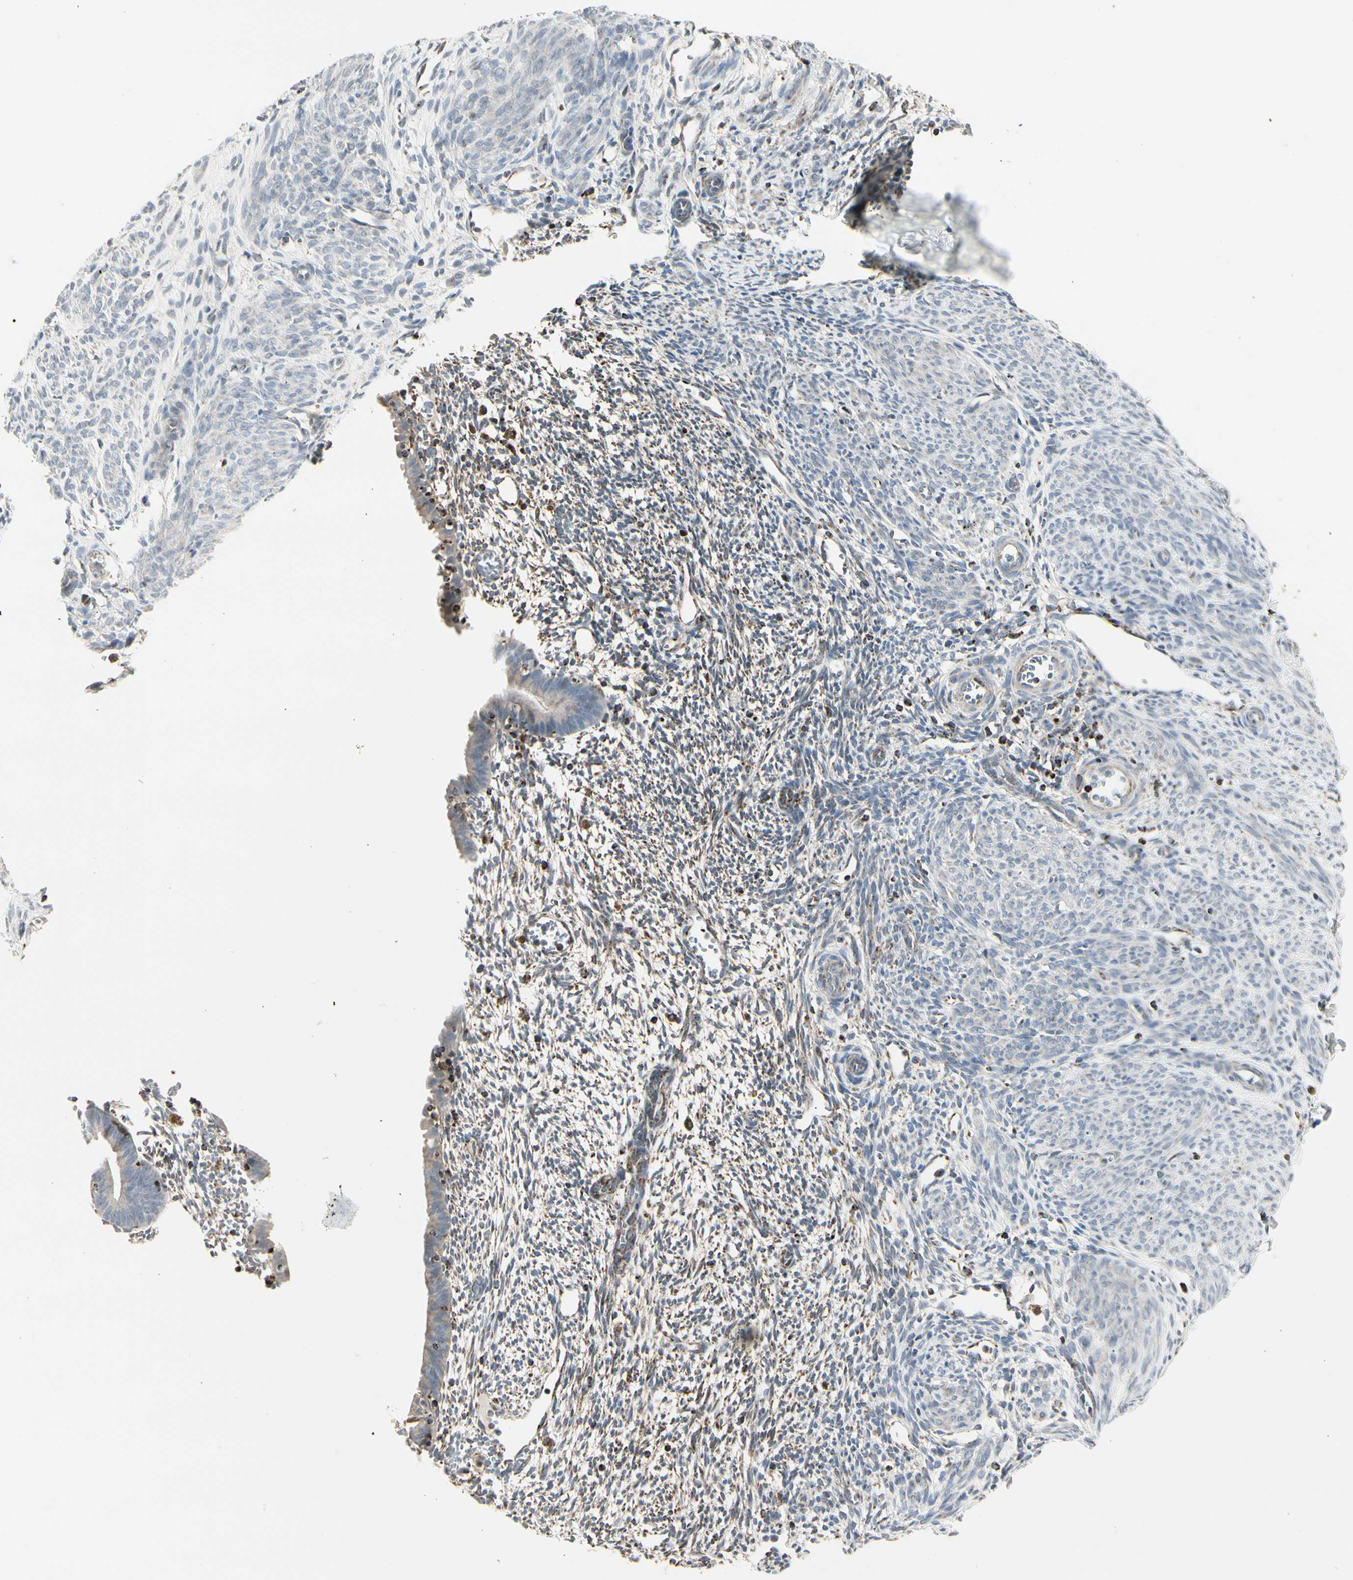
{"staining": {"intensity": "weak", "quantity": "25%-75%", "location": "cytoplasmic/membranous"}, "tissue": "endometrium", "cell_type": "Cells in endometrial stroma", "image_type": "normal", "snomed": [{"axis": "morphology", "description": "Normal tissue, NOS"}, {"axis": "morphology", "description": "Atrophy, NOS"}, {"axis": "topography", "description": "Uterus"}, {"axis": "topography", "description": "Endometrium"}], "caption": "Unremarkable endometrium was stained to show a protein in brown. There is low levels of weak cytoplasmic/membranous positivity in approximately 25%-75% of cells in endometrial stroma. (IHC, brightfield microscopy, high magnification).", "gene": "TMEM176A", "patient": {"sex": "female", "age": 68}}